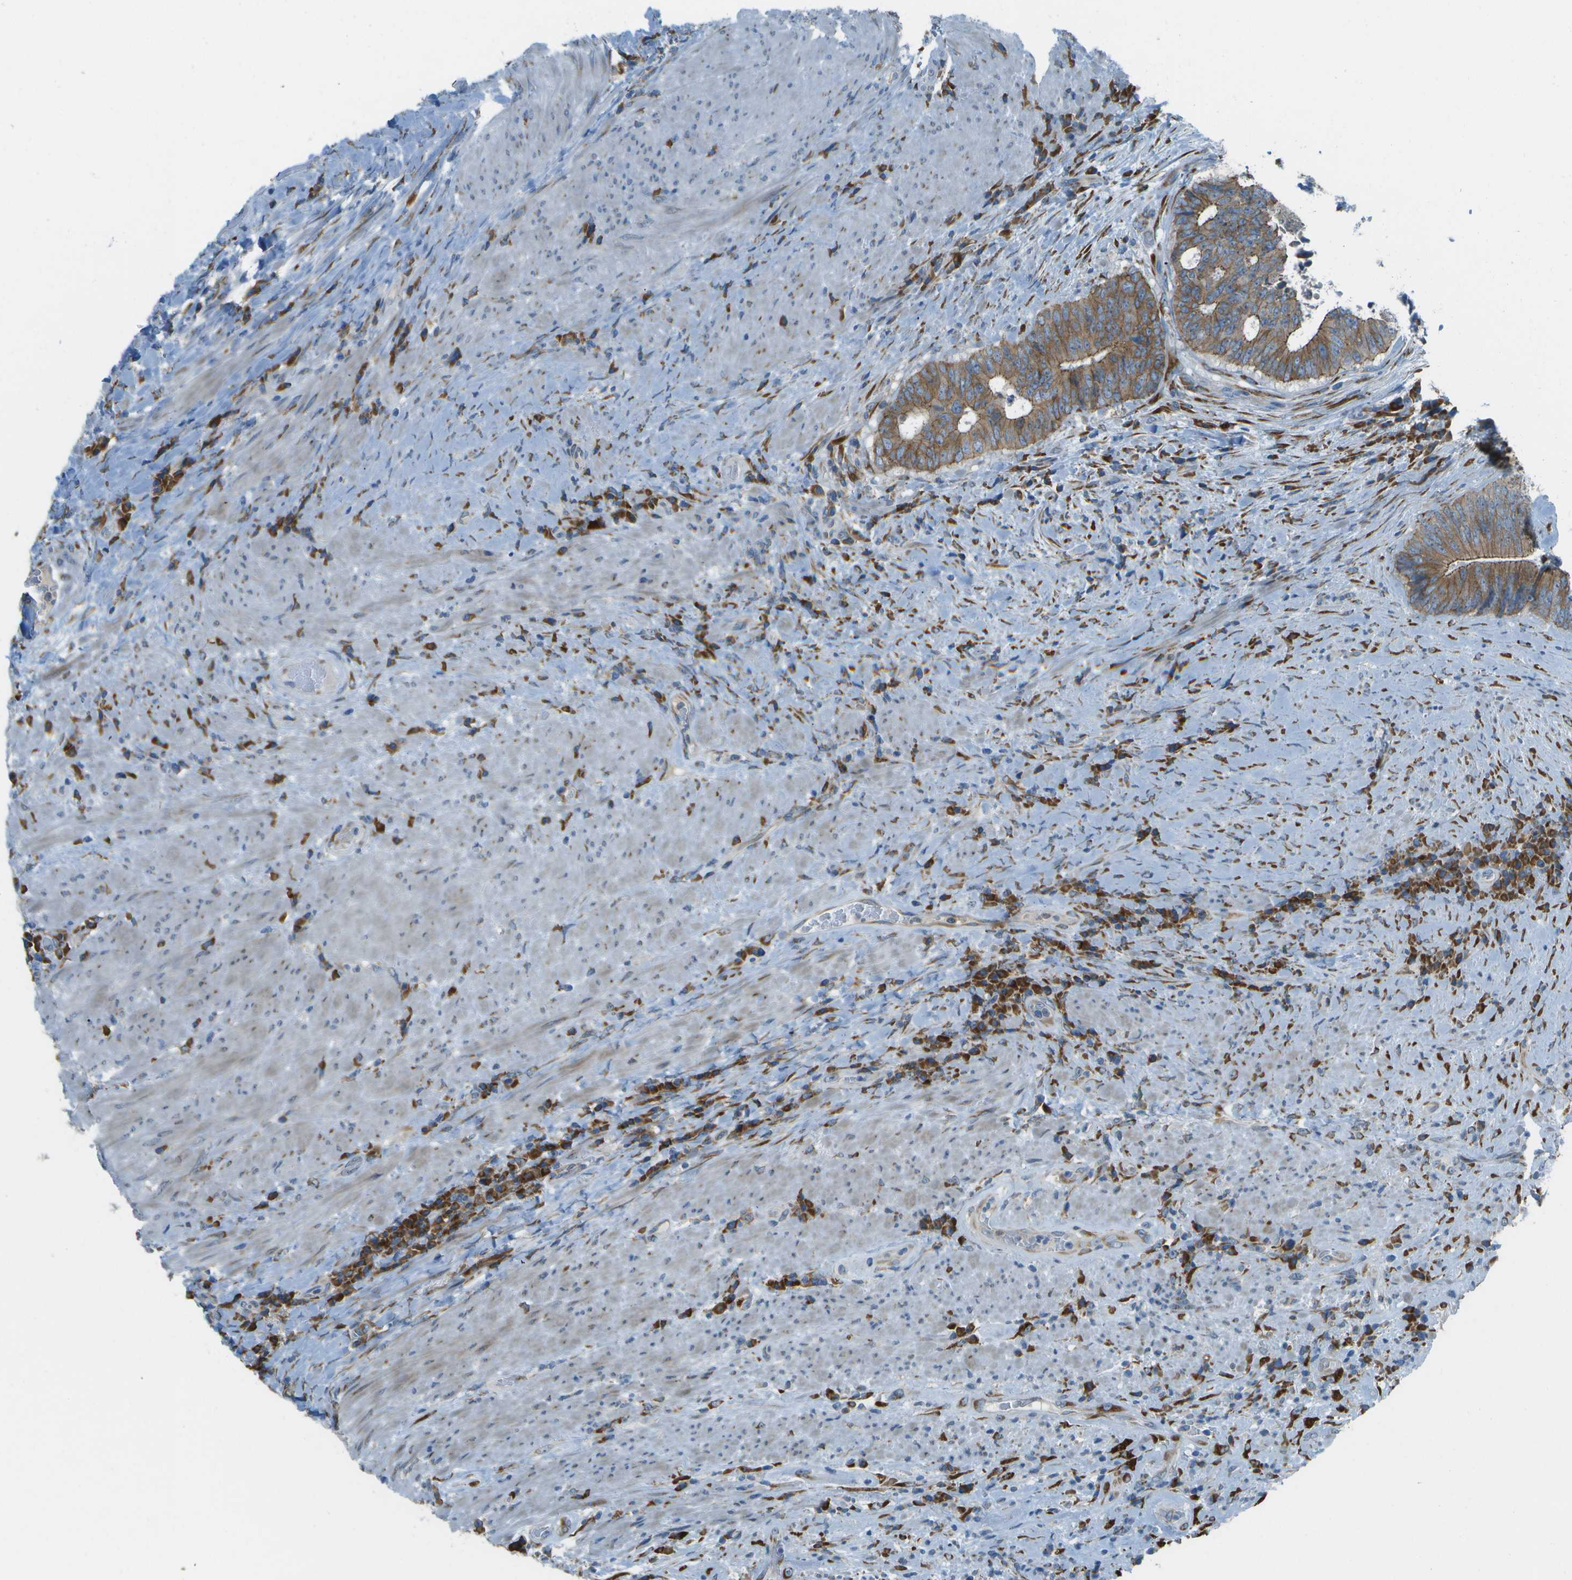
{"staining": {"intensity": "moderate", "quantity": ">75%", "location": "cytoplasmic/membranous"}, "tissue": "colorectal cancer", "cell_type": "Tumor cells", "image_type": "cancer", "snomed": [{"axis": "morphology", "description": "Adenocarcinoma, NOS"}, {"axis": "topography", "description": "Rectum"}], "caption": "Moderate cytoplasmic/membranous expression is seen in about >75% of tumor cells in colorectal cancer.", "gene": "KCTD3", "patient": {"sex": "male", "age": 72}}